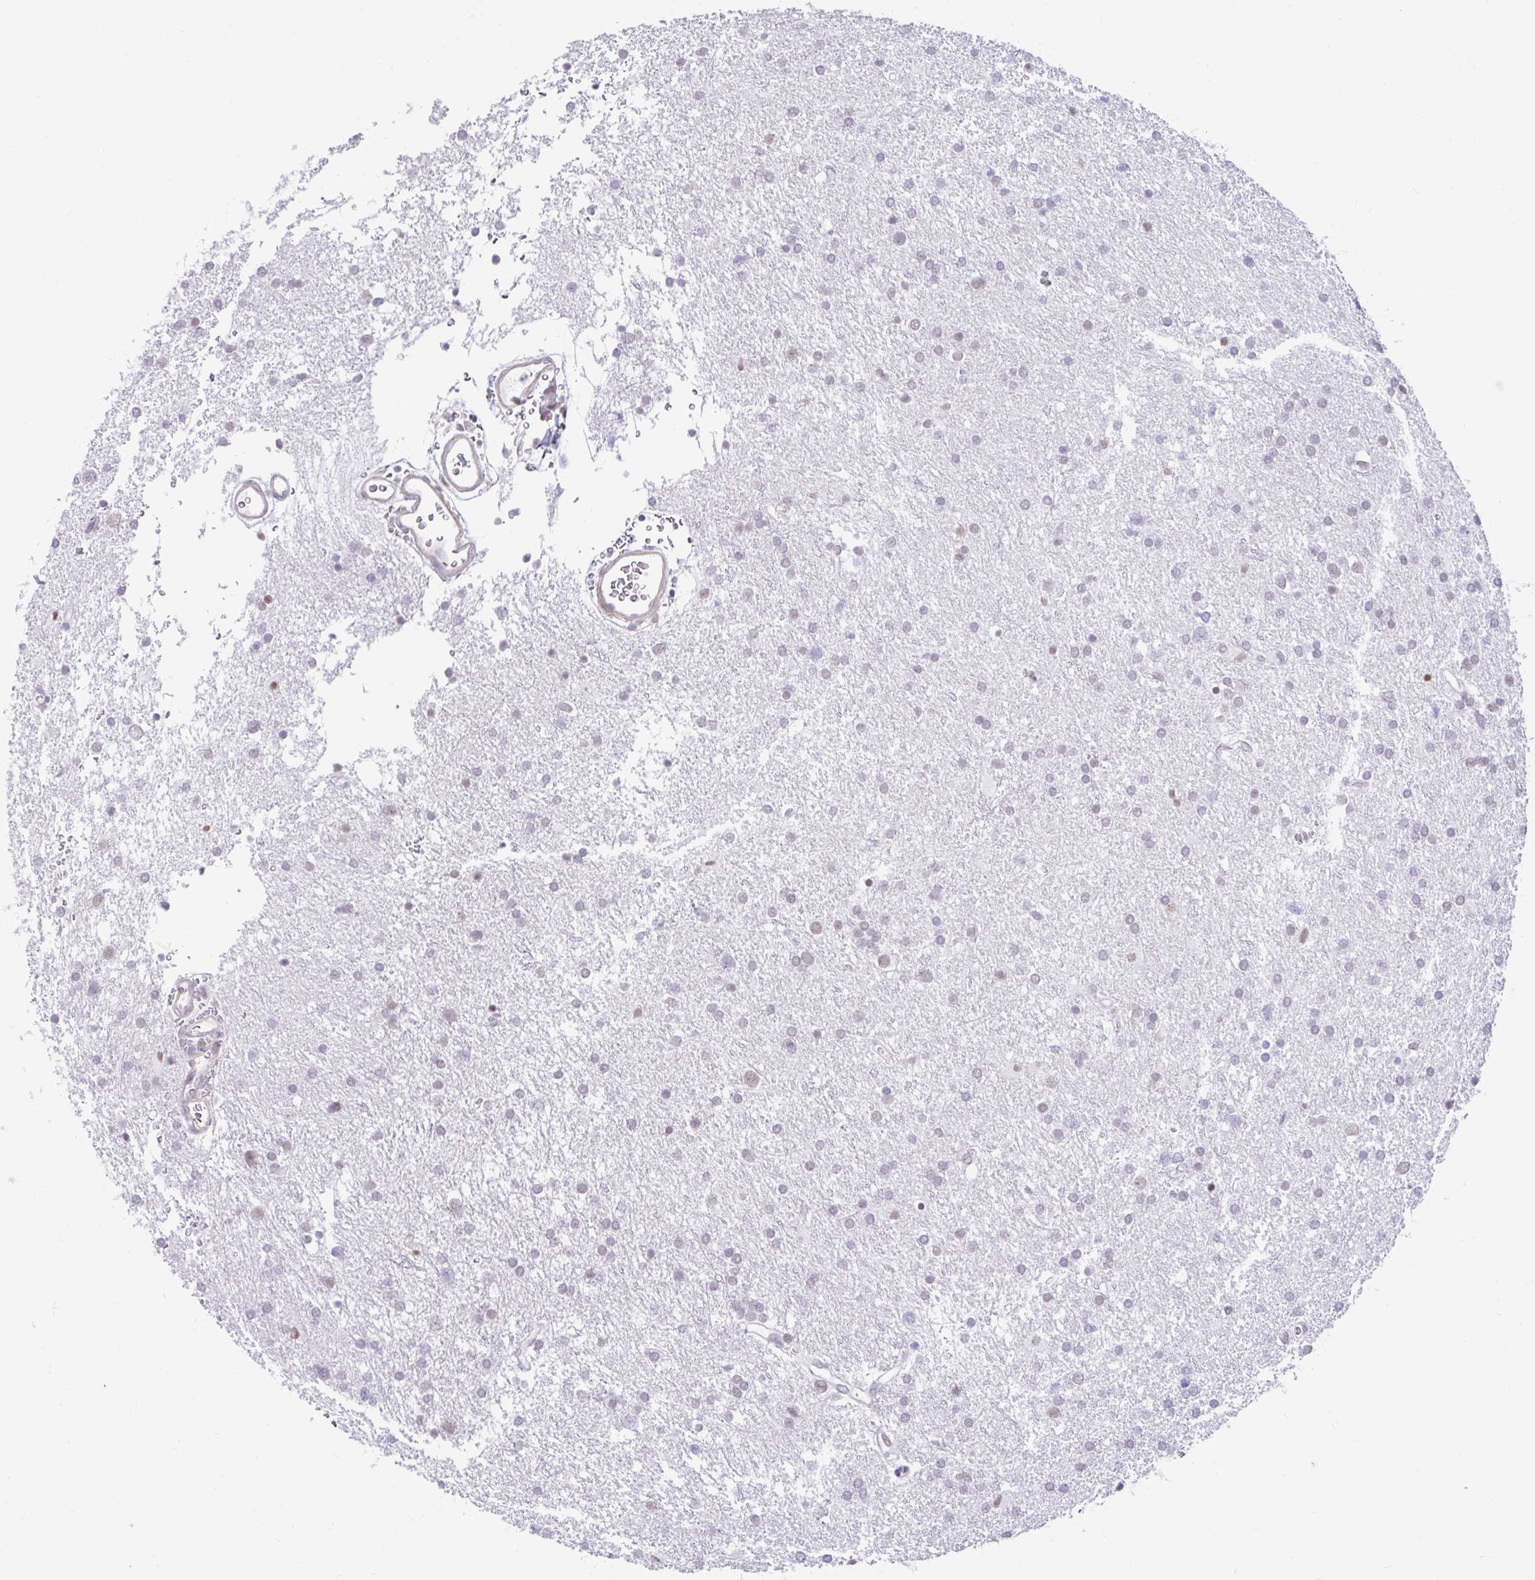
{"staining": {"intensity": "weak", "quantity": "25%-75%", "location": "nuclear"}, "tissue": "glioma", "cell_type": "Tumor cells", "image_type": "cancer", "snomed": [{"axis": "morphology", "description": "Glioma, malignant, Low grade"}, {"axis": "topography", "description": "Brain"}], "caption": "IHC photomicrograph of human malignant glioma (low-grade) stained for a protein (brown), which reveals low levels of weak nuclear positivity in about 25%-75% of tumor cells.", "gene": "DCAF17", "patient": {"sex": "female", "age": 32}}